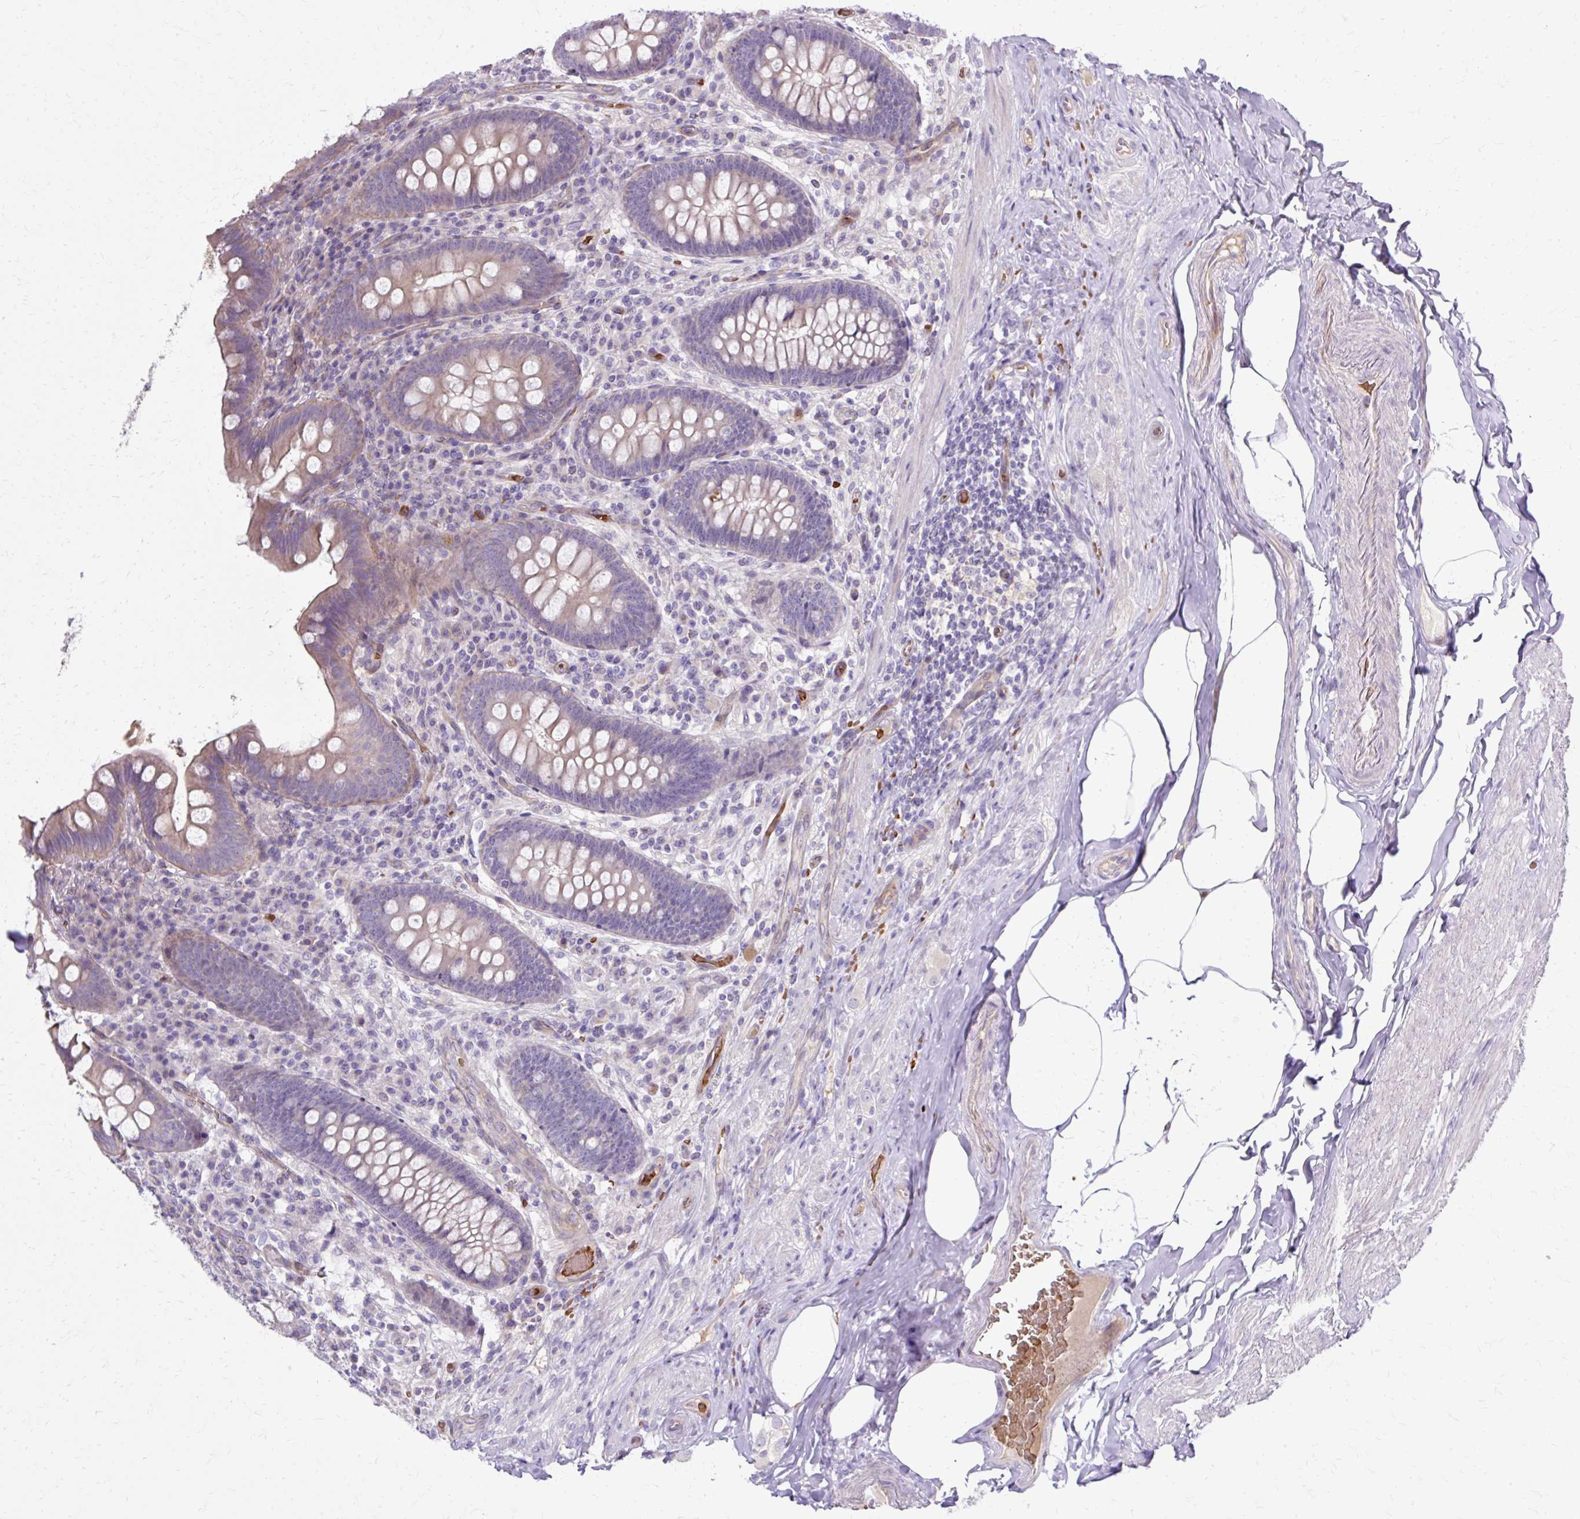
{"staining": {"intensity": "weak", "quantity": "25%-75%", "location": "cytoplasmic/membranous"}, "tissue": "appendix", "cell_type": "Glandular cells", "image_type": "normal", "snomed": [{"axis": "morphology", "description": "Normal tissue, NOS"}, {"axis": "topography", "description": "Appendix"}], "caption": "Immunohistochemistry (IHC) of normal human appendix reveals low levels of weak cytoplasmic/membranous expression in approximately 25%-75% of glandular cells.", "gene": "USHBP1", "patient": {"sex": "male", "age": 71}}